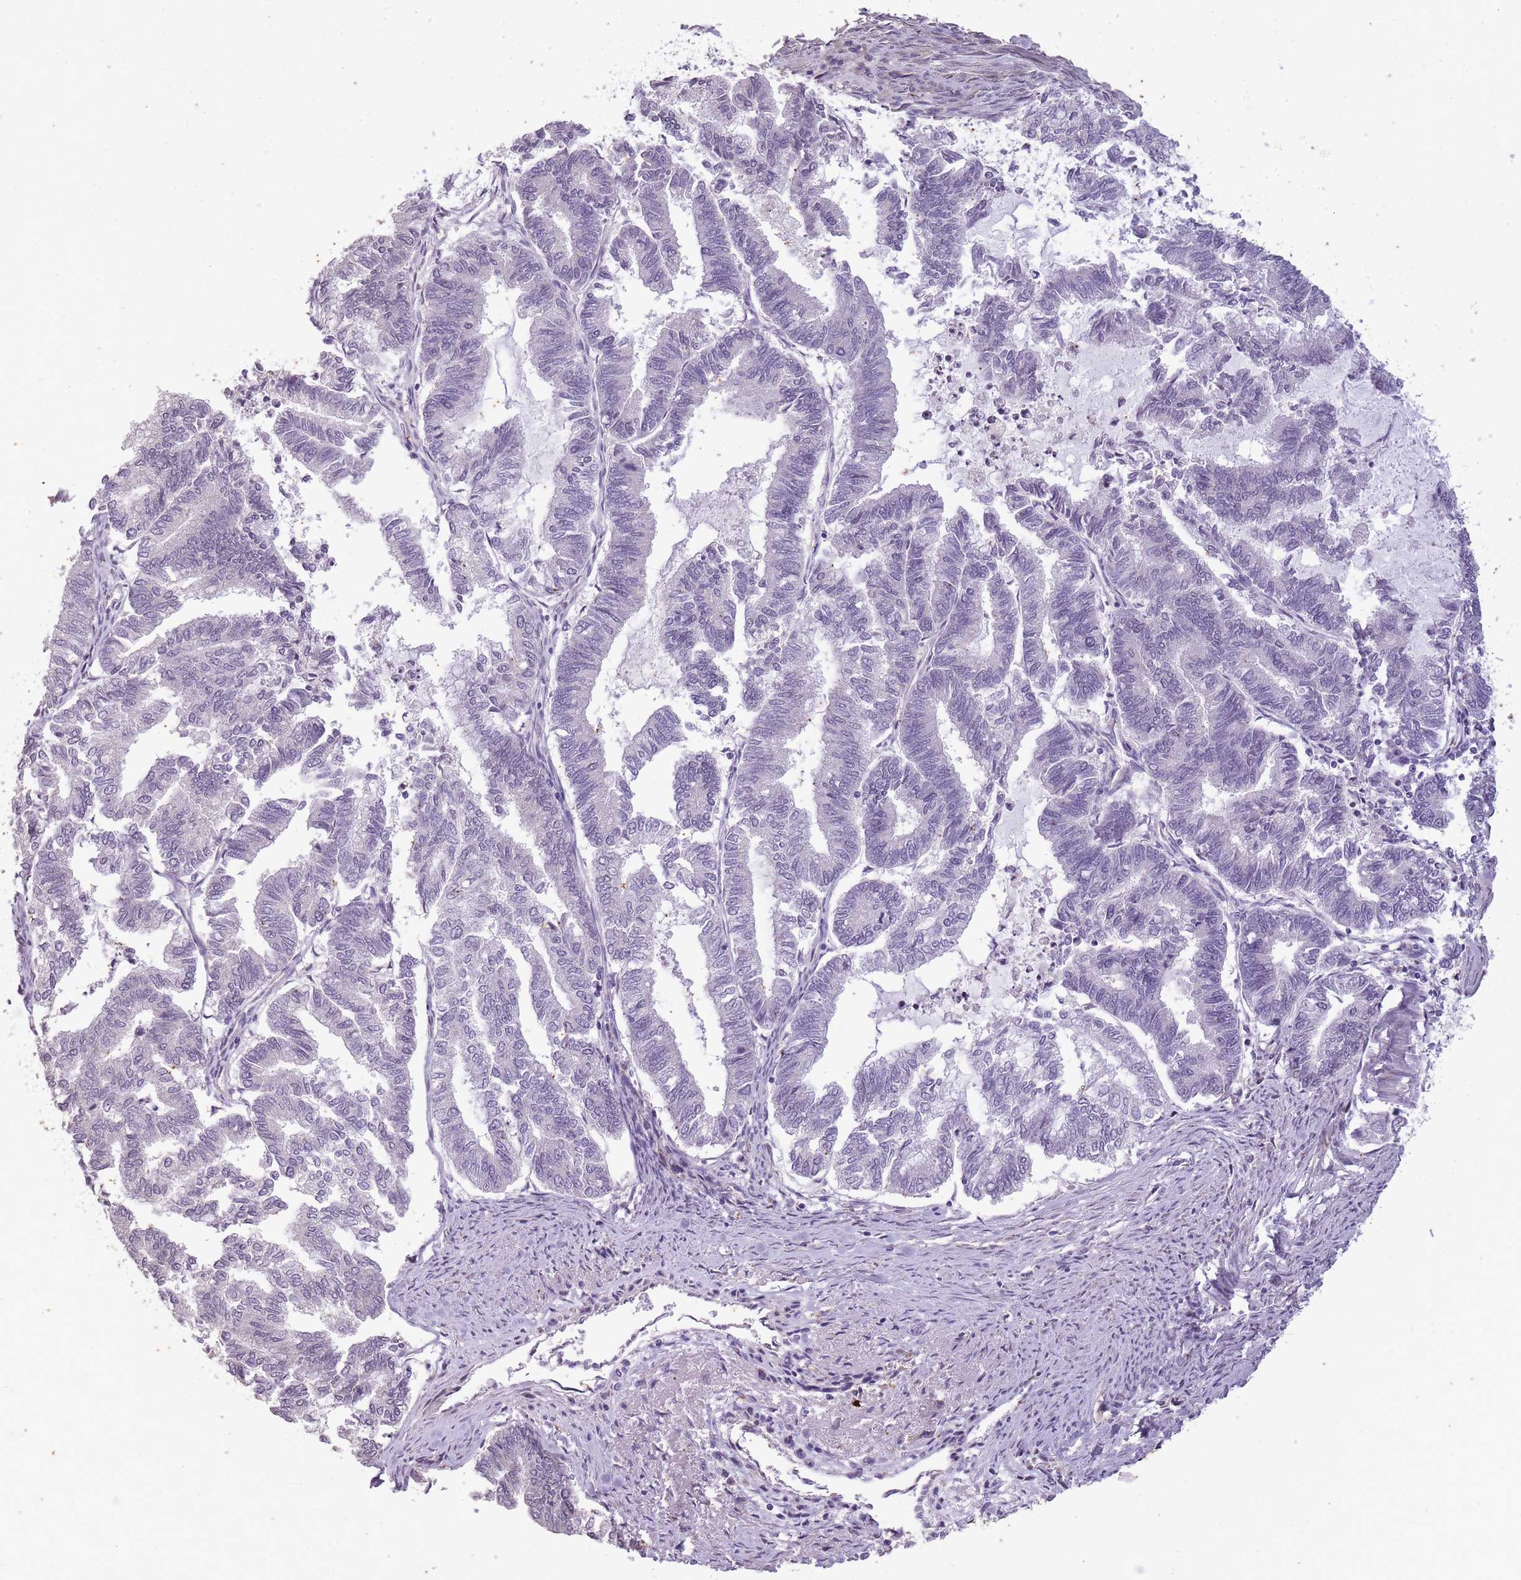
{"staining": {"intensity": "negative", "quantity": "none", "location": "none"}, "tissue": "endometrial cancer", "cell_type": "Tumor cells", "image_type": "cancer", "snomed": [{"axis": "morphology", "description": "Adenocarcinoma, NOS"}, {"axis": "topography", "description": "Endometrium"}], "caption": "Immunohistochemical staining of endometrial adenocarcinoma demonstrates no significant staining in tumor cells.", "gene": "CNTNAP3", "patient": {"sex": "female", "age": 79}}